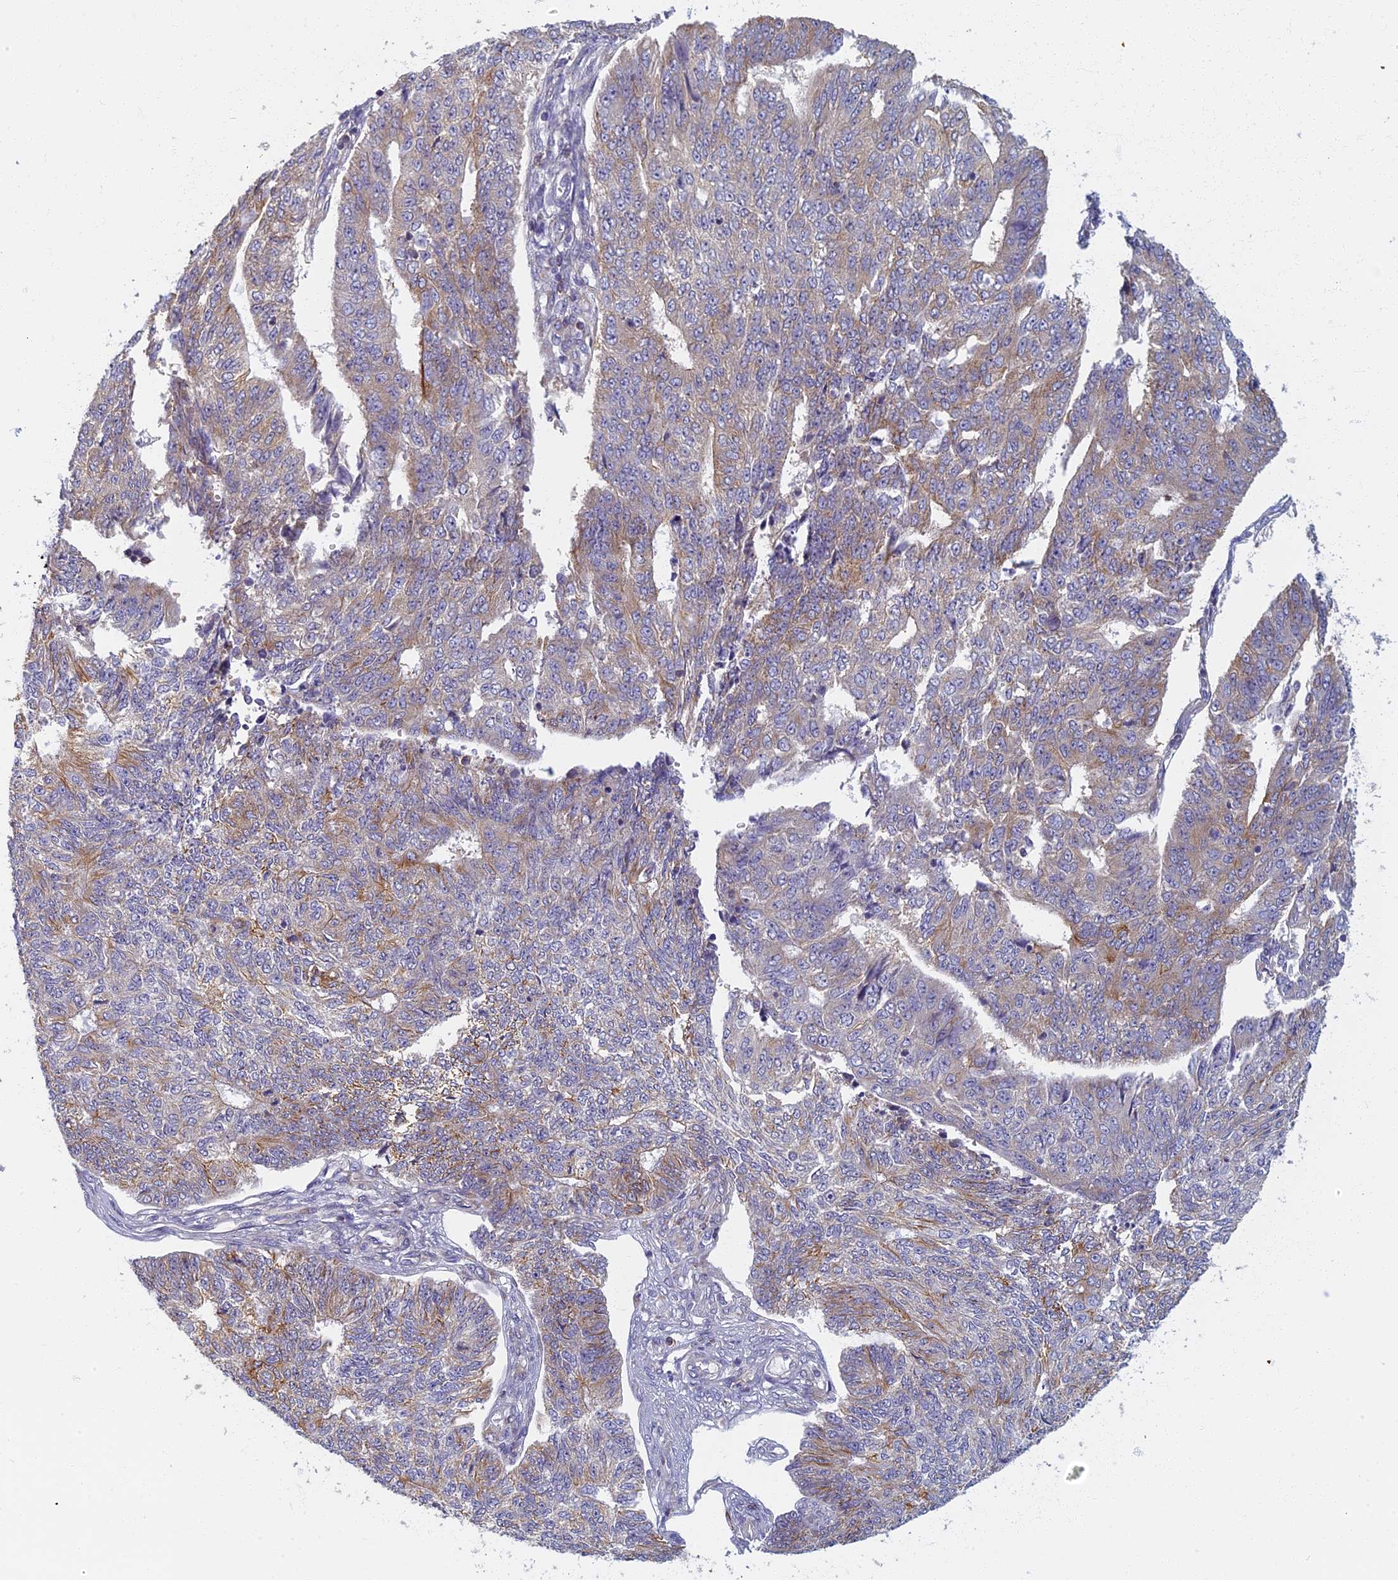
{"staining": {"intensity": "moderate", "quantity": "<25%", "location": "cytoplasmic/membranous"}, "tissue": "endometrial cancer", "cell_type": "Tumor cells", "image_type": "cancer", "snomed": [{"axis": "morphology", "description": "Adenocarcinoma, NOS"}, {"axis": "topography", "description": "Endometrium"}], "caption": "Endometrial adenocarcinoma was stained to show a protein in brown. There is low levels of moderate cytoplasmic/membranous expression in approximately <25% of tumor cells.", "gene": "NOL10", "patient": {"sex": "female", "age": 32}}